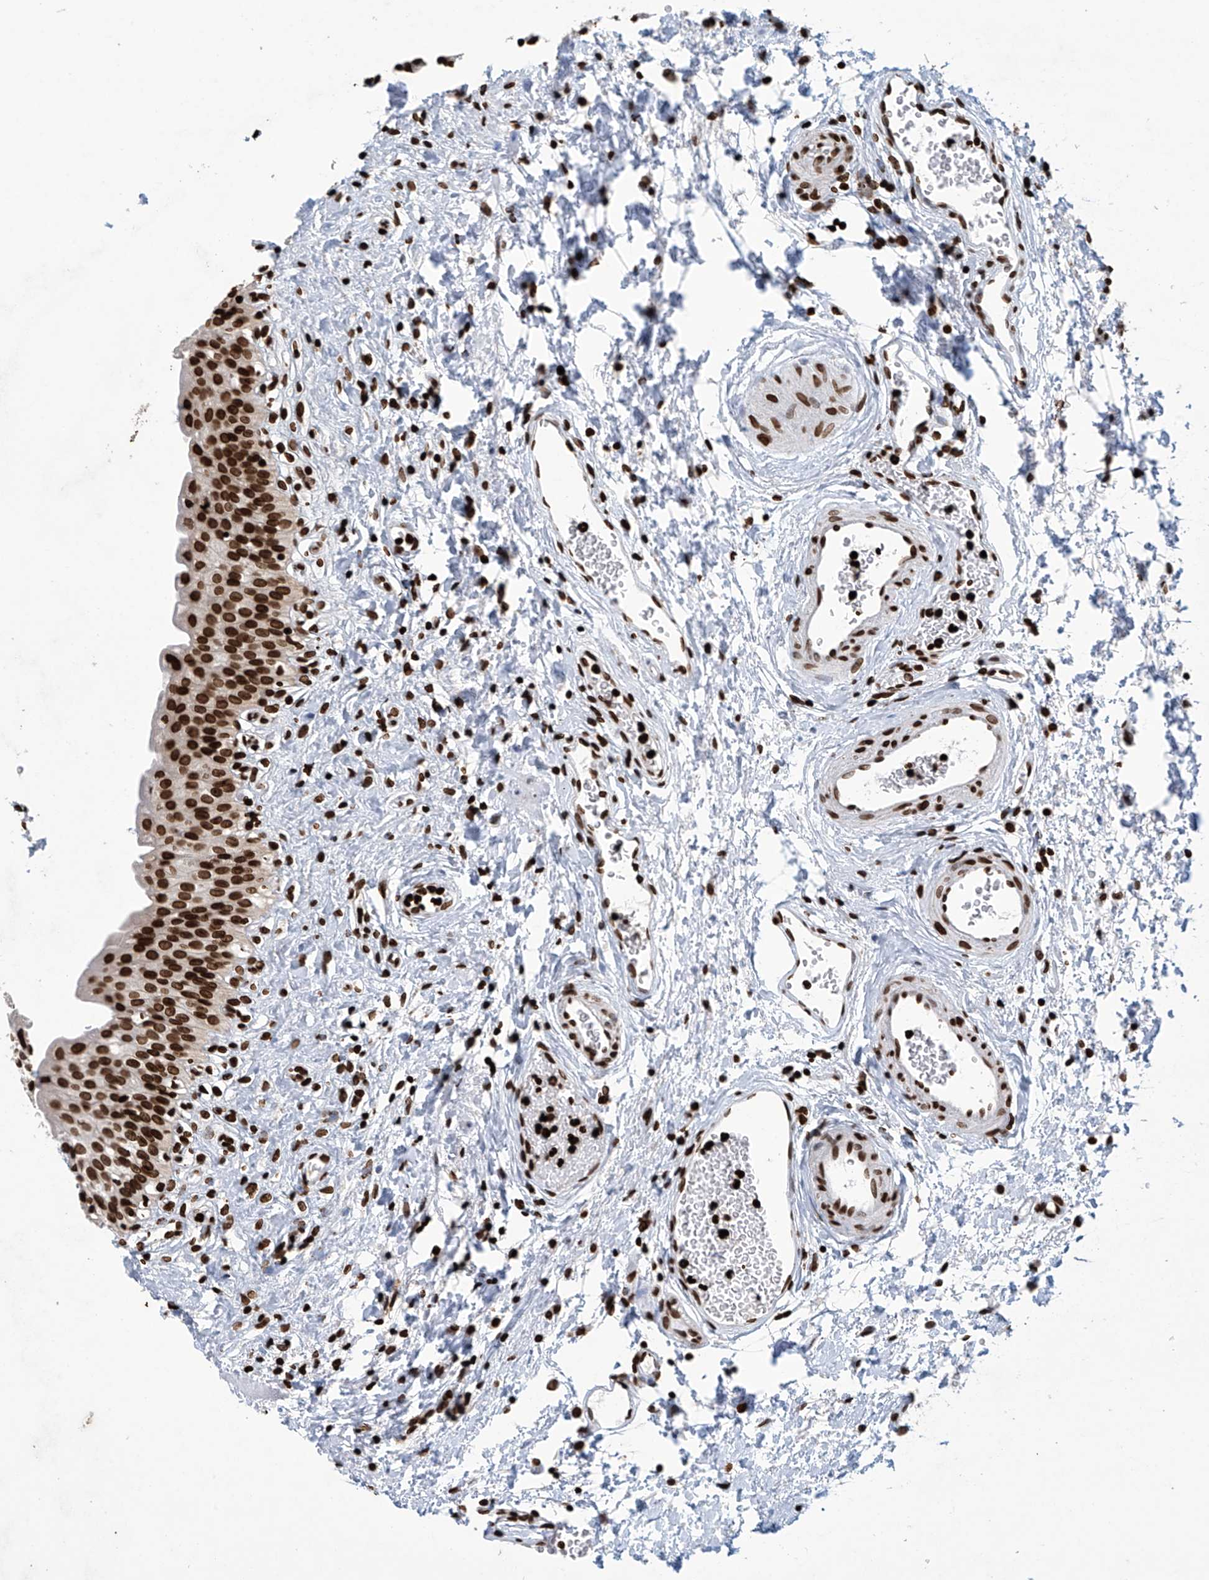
{"staining": {"intensity": "strong", "quantity": ">75%", "location": "nuclear"}, "tissue": "urinary bladder", "cell_type": "Urothelial cells", "image_type": "normal", "snomed": [{"axis": "morphology", "description": "Normal tissue, NOS"}, {"axis": "topography", "description": "Urinary bladder"}], "caption": "Immunohistochemistry staining of benign urinary bladder, which shows high levels of strong nuclear expression in approximately >75% of urothelial cells indicating strong nuclear protein expression. The staining was performed using DAB (3,3'-diaminobenzidine) (brown) for protein detection and nuclei were counterstained in hematoxylin (blue).", "gene": "H4C16", "patient": {"sex": "male", "age": 51}}